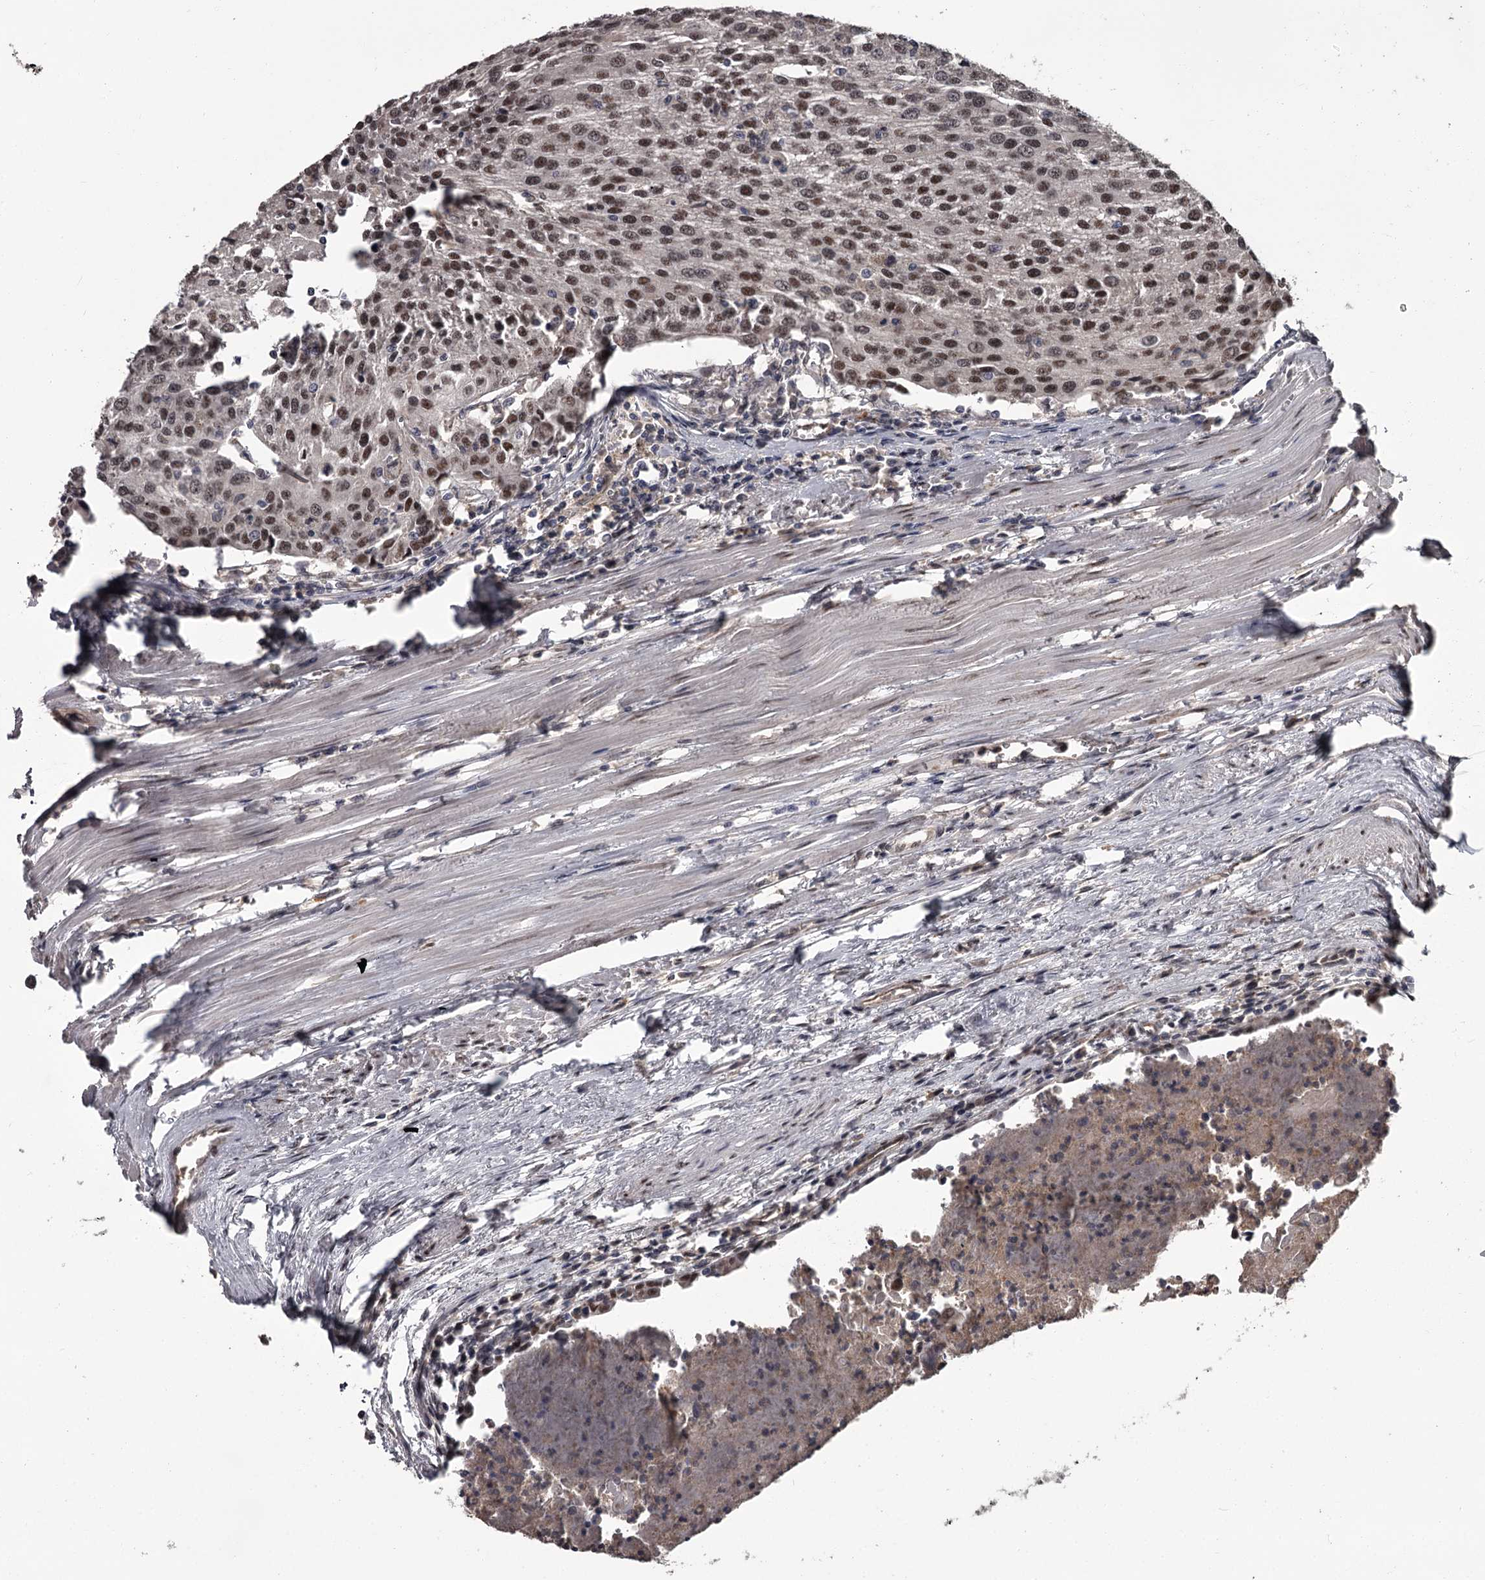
{"staining": {"intensity": "moderate", "quantity": ">75%", "location": "nuclear"}, "tissue": "urothelial cancer", "cell_type": "Tumor cells", "image_type": "cancer", "snomed": [{"axis": "morphology", "description": "Urothelial carcinoma, High grade"}, {"axis": "topography", "description": "Urinary bladder"}], "caption": "Protein expression analysis of high-grade urothelial carcinoma reveals moderate nuclear staining in about >75% of tumor cells.", "gene": "PRPF40B", "patient": {"sex": "female", "age": 85}}